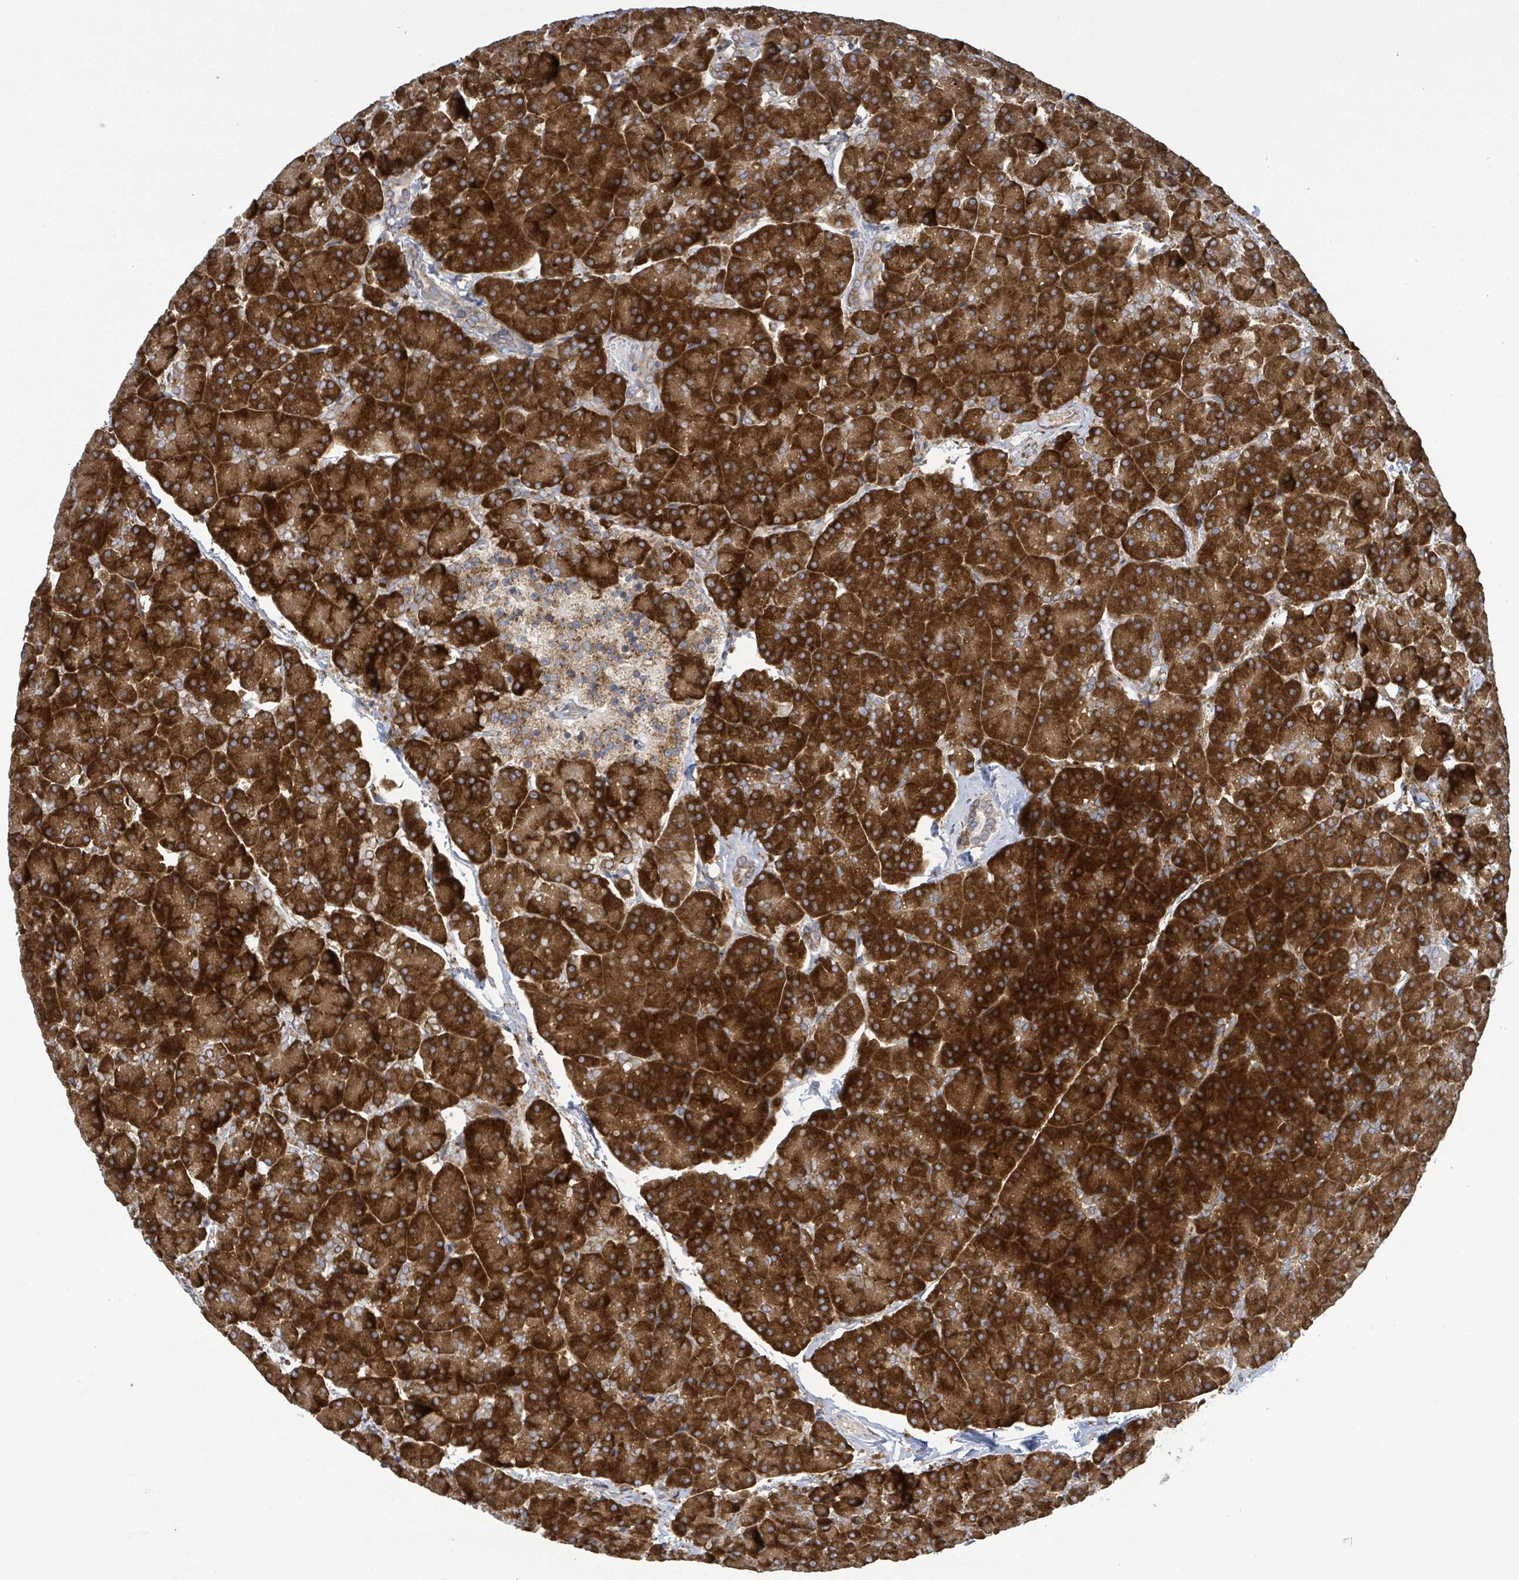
{"staining": {"intensity": "strong", "quantity": ">75%", "location": "cytoplasmic/membranous"}, "tissue": "pancreas", "cell_type": "Exocrine glandular cells", "image_type": "normal", "snomed": [{"axis": "morphology", "description": "Normal tissue, NOS"}, {"axis": "topography", "description": "Pancreas"}, {"axis": "topography", "description": "Peripheral nerve tissue"}], "caption": "Exocrine glandular cells reveal high levels of strong cytoplasmic/membranous staining in approximately >75% of cells in unremarkable pancreas. The staining was performed using DAB (3,3'-diaminobenzidine), with brown indicating positive protein expression. Nuclei are stained blue with hematoxylin.", "gene": "NOMO1", "patient": {"sex": "male", "age": 54}}